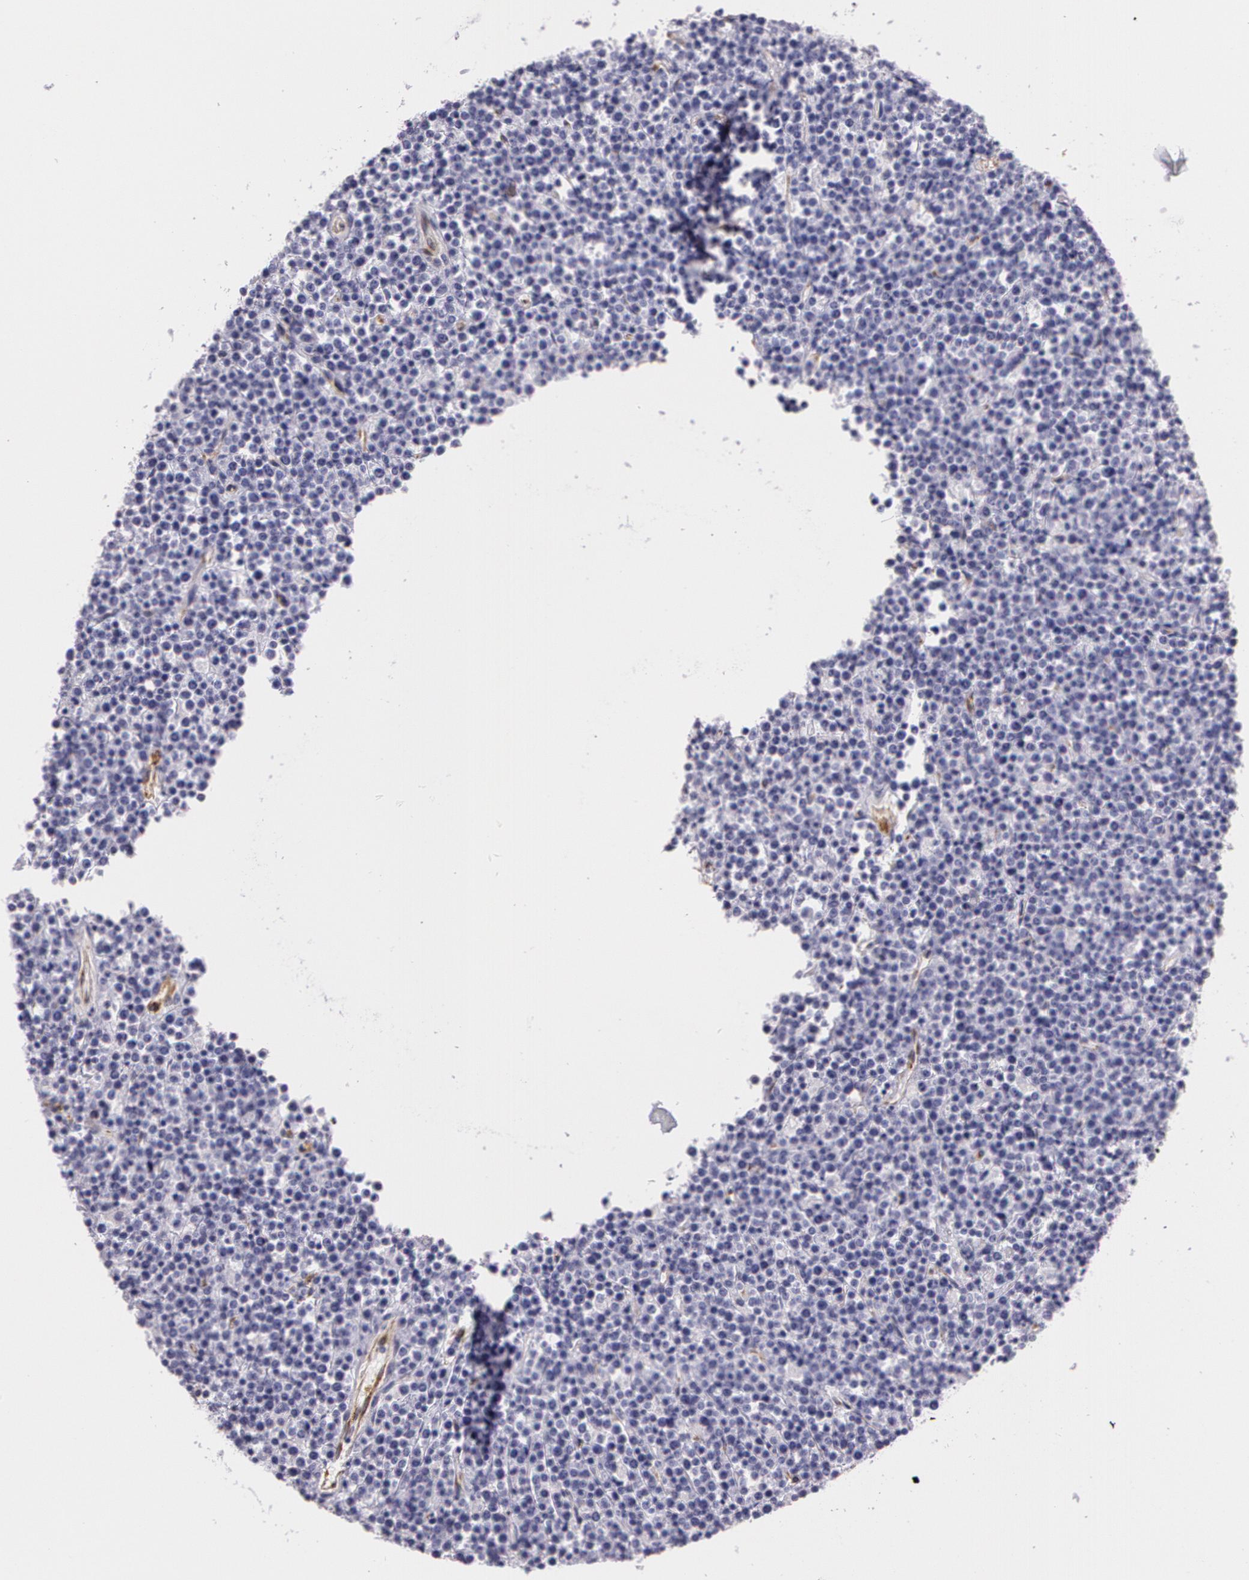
{"staining": {"intensity": "negative", "quantity": "none", "location": "none"}, "tissue": "lymphoma", "cell_type": "Tumor cells", "image_type": "cancer", "snomed": [{"axis": "morphology", "description": "Malignant lymphoma, non-Hodgkin's type, High grade"}, {"axis": "topography", "description": "Ovary"}], "caption": "This is a micrograph of IHC staining of lymphoma, which shows no positivity in tumor cells.", "gene": "APP", "patient": {"sex": "female", "age": 56}}